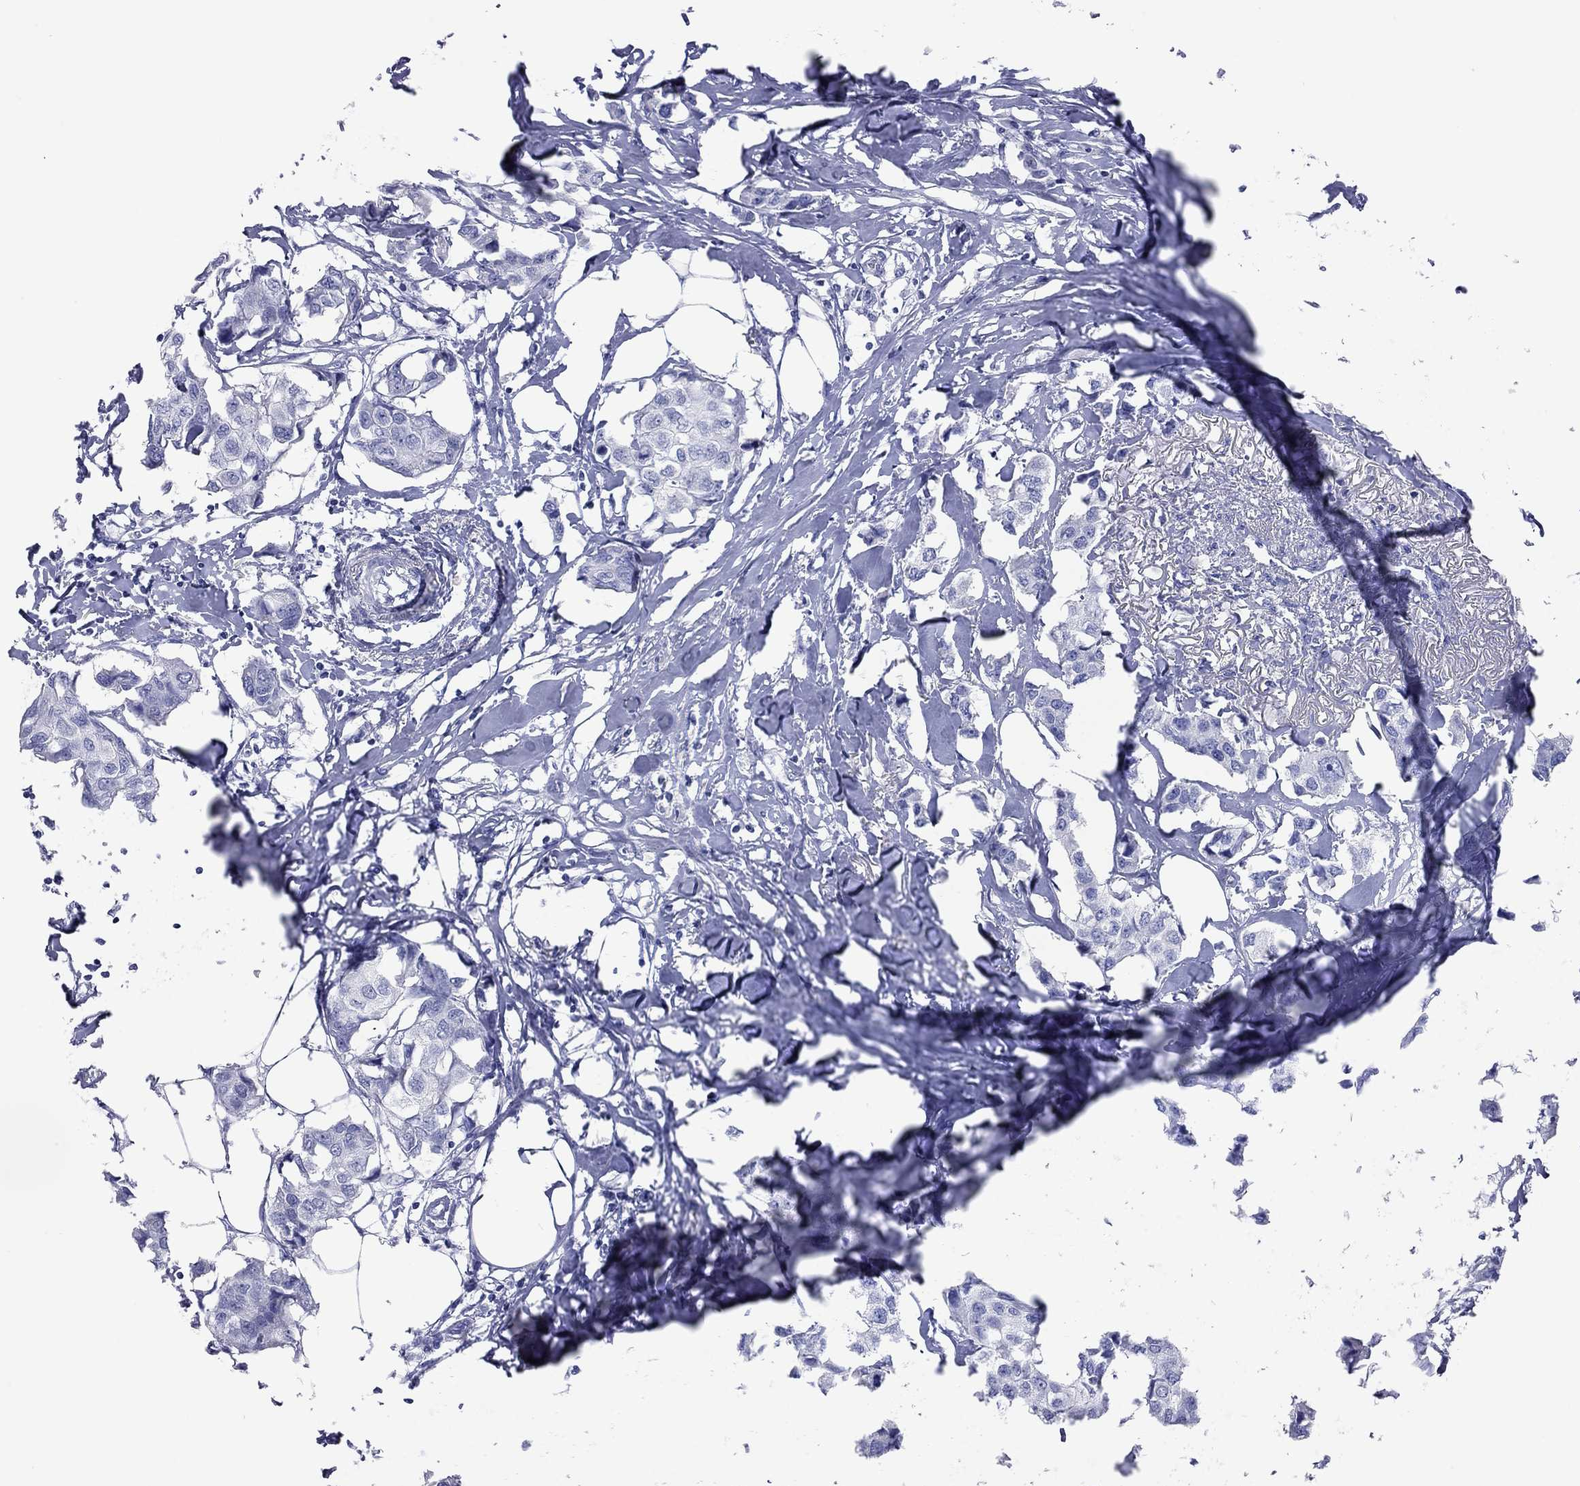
{"staining": {"intensity": "negative", "quantity": "none", "location": "none"}, "tissue": "breast cancer", "cell_type": "Tumor cells", "image_type": "cancer", "snomed": [{"axis": "morphology", "description": "Duct carcinoma"}, {"axis": "topography", "description": "Breast"}], "caption": "Immunohistochemical staining of human breast cancer shows no significant staining in tumor cells.", "gene": "VSIG10", "patient": {"sex": "female", "age": 80}}